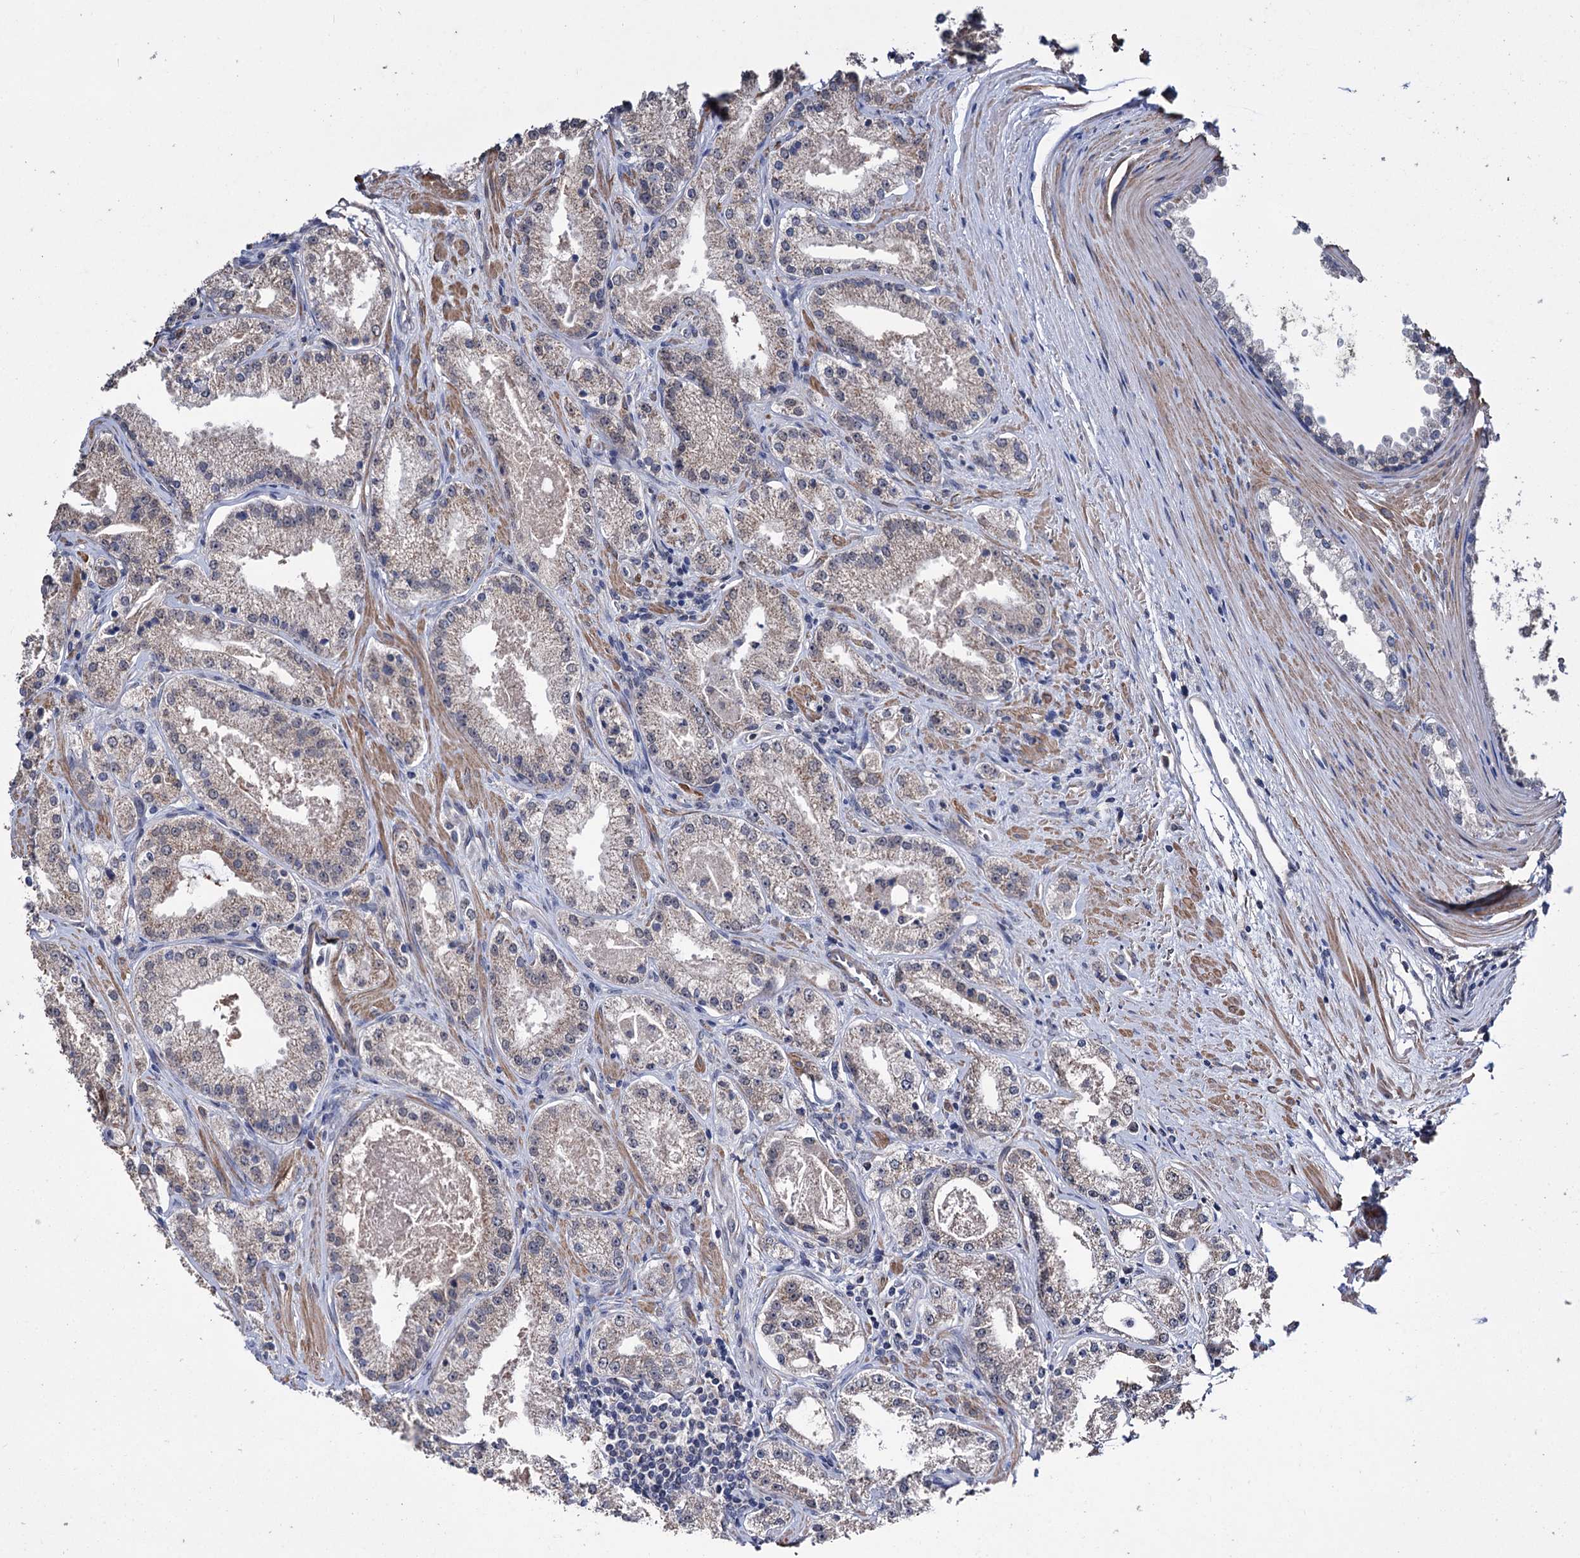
{"staining": {"intensity": "weak", "quantity": "25%-75%", "location": "cytoplasmic/membranous"}, "tissue": "prostate cancer", "cell_type": "Tumor cells", "image_type": "cancer", "snomed": [{"axis": "morphology", "description": "Adenocarcinoma, Low grade"}, {"axis": "topography", "description": "Prostate"}], "caption": "Weak cytoplasmic/membranous positivity is present in approximately 25%-75% of tumor cells in prostate adenocarcinoma (low-grade).", "gene": "CLPB", "patient": {"sex": "male", "age": 69}}